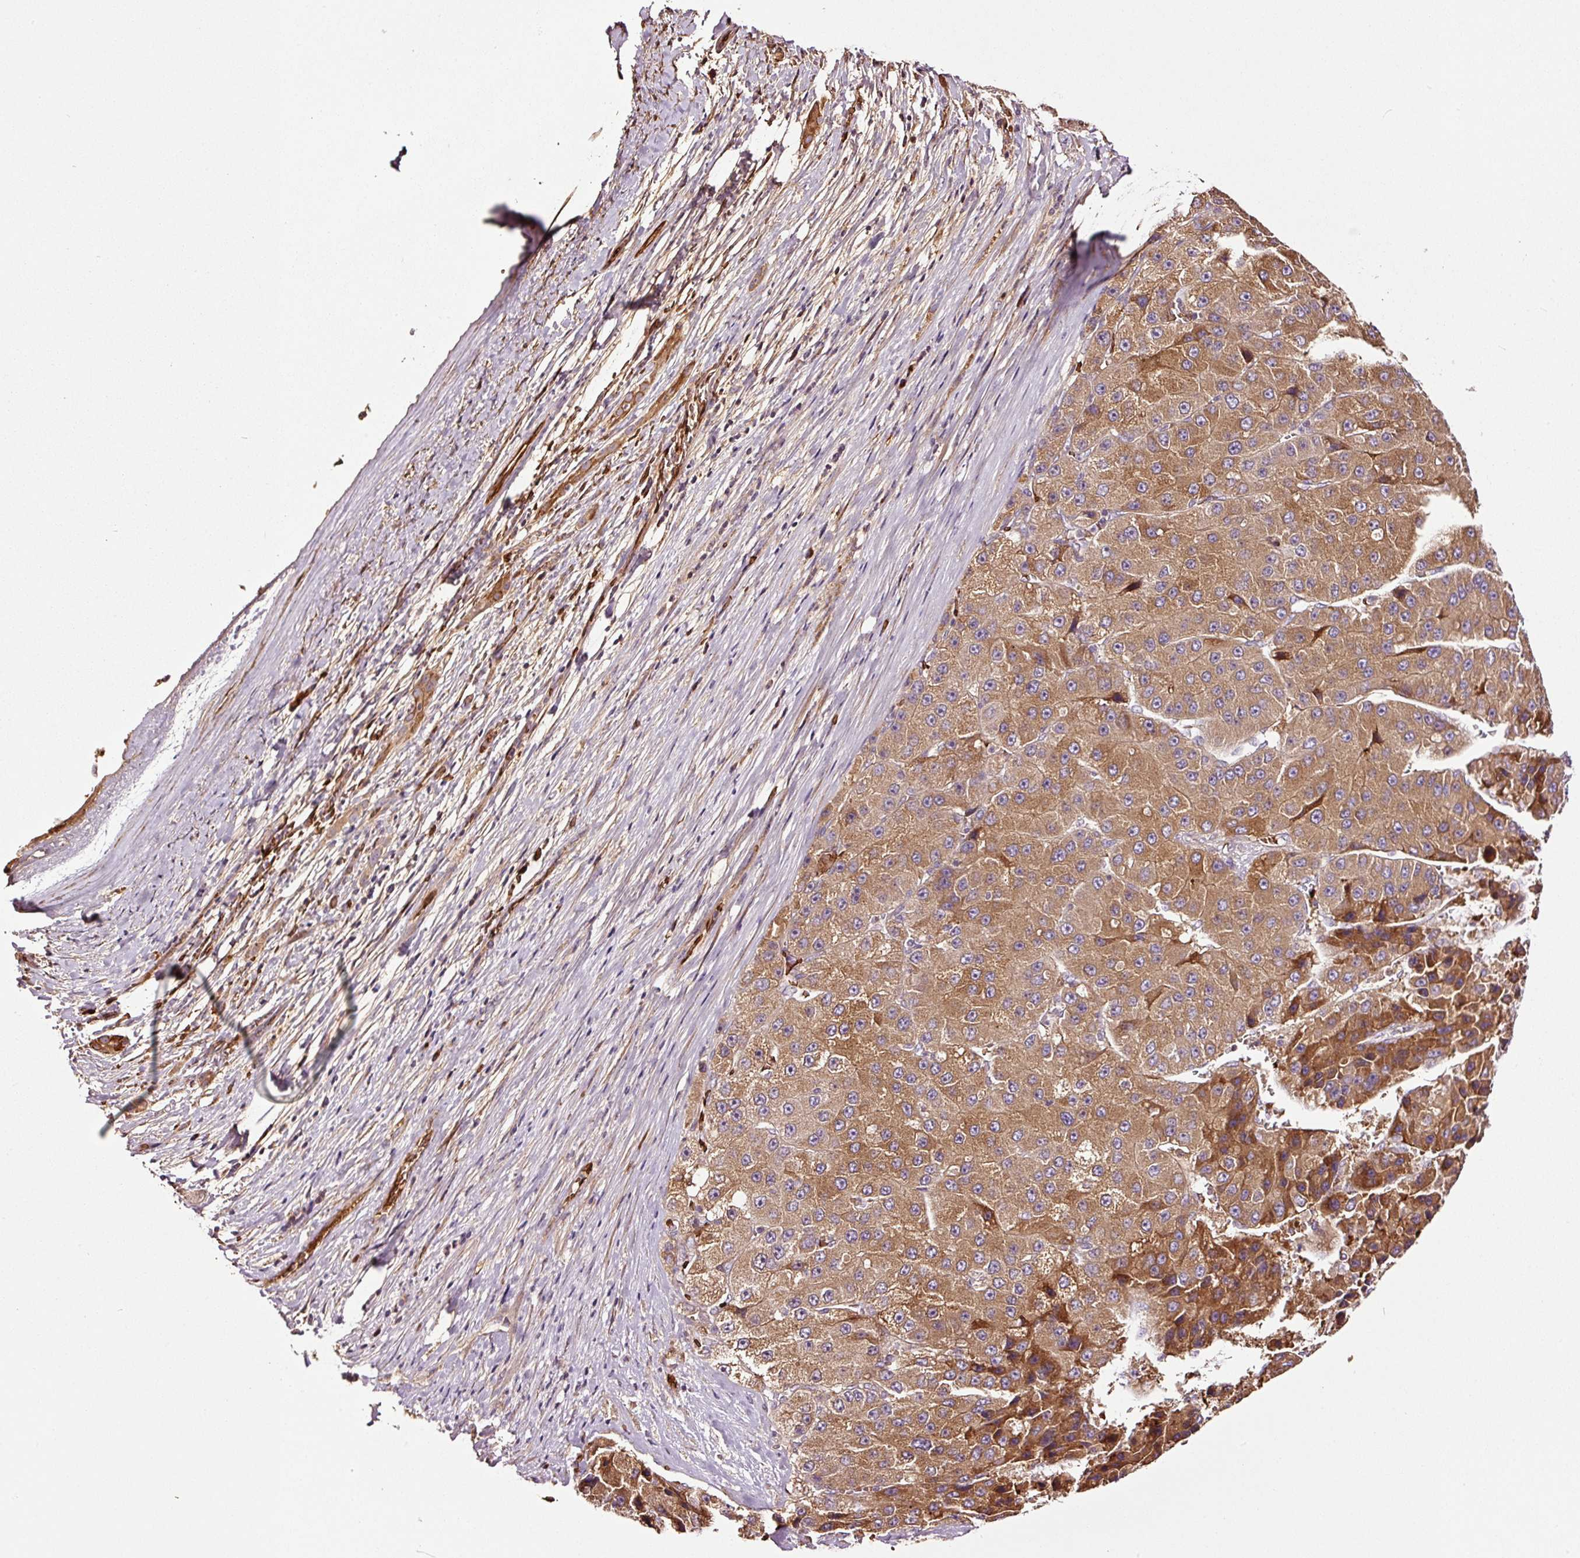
{"staining": {"intensity": "moderate", "quantity": ">75%", "location": "cytoplasmic/membranous"}, "tissue": "liver cancer", "cell_type": "Tumor cells", "image_type": "cancer", "snomed": [{"axis": "morphology", "description": "Carcinoma, Hepatocellular, NOS"}, {"axis": "topography", "description": "Liver"}], "caption": "Liver hepatocellular carcinoma stained with DAB (3,3'-diaminobenzidine) immunohistochemistry (IHC) displays medium levels of moderate cytoplasmic/membranous staining in approximately >75% of tumor cells. (brown staining indicates protein expression, while blue staining denotes nuclei).", "gene": "PGLYRP2", "patient": {"sex": "female", "age": 73}}